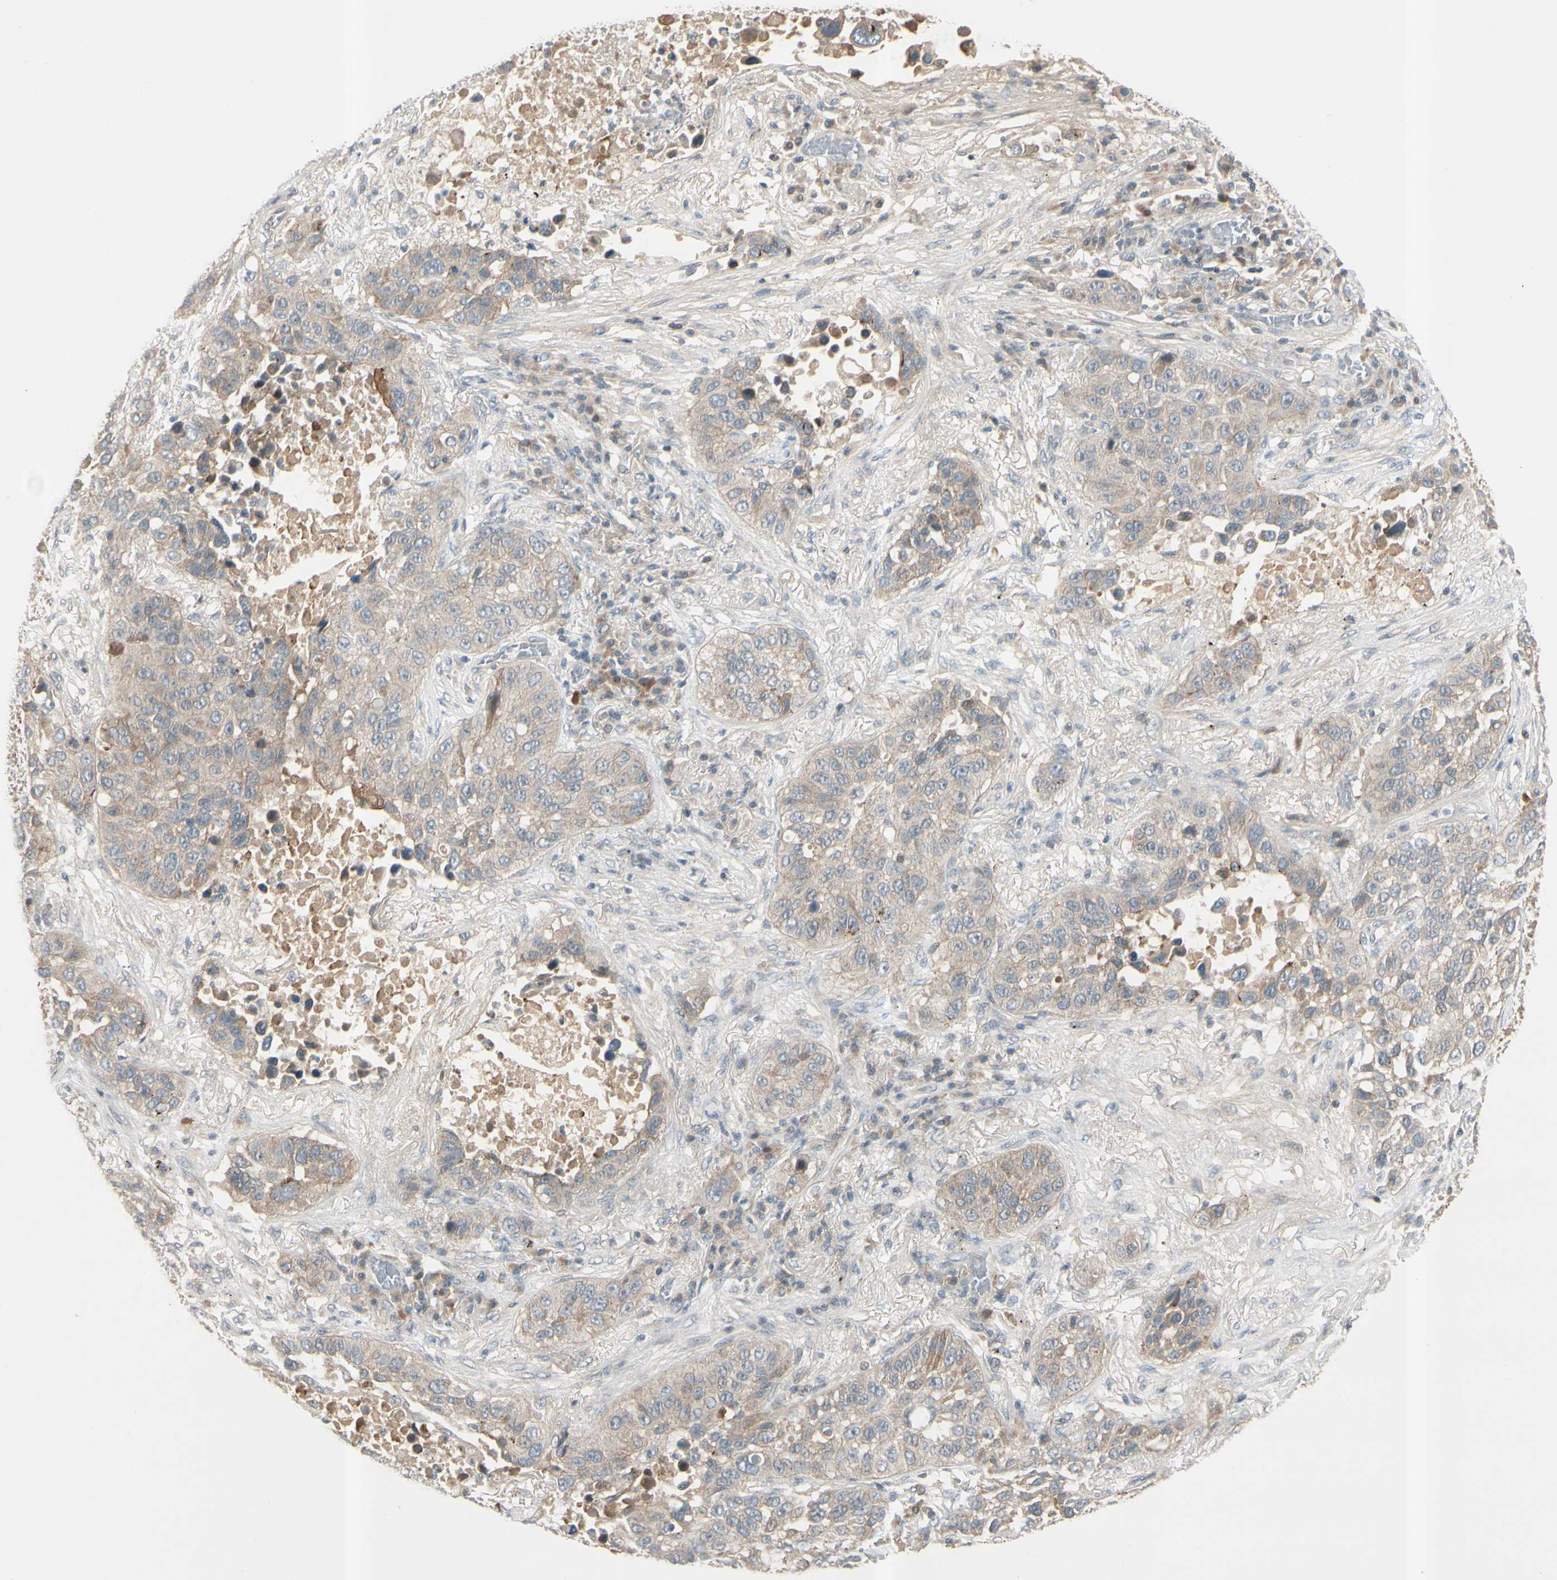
{"staining": {"intensity": "weak", "quantity": ">75%", "location": "cytoplasmic/membranous"}, "tissue": "lung cancer", "cell_type": "Tumor cells", "image_type": "cancer", "snomed": [{"axis": "morphology", "description": "Squamous cell carcinoma, NOS"}, {"axis": "topography", "description": "Lung"}], "caption": "Lung cancer stained with a brown dye reveals weak cytoplasmic/membranous positive positivity in about >75% of tumor cells.", "gene": "ICAM5", "patient": {"sex": "male", "age": 57}}